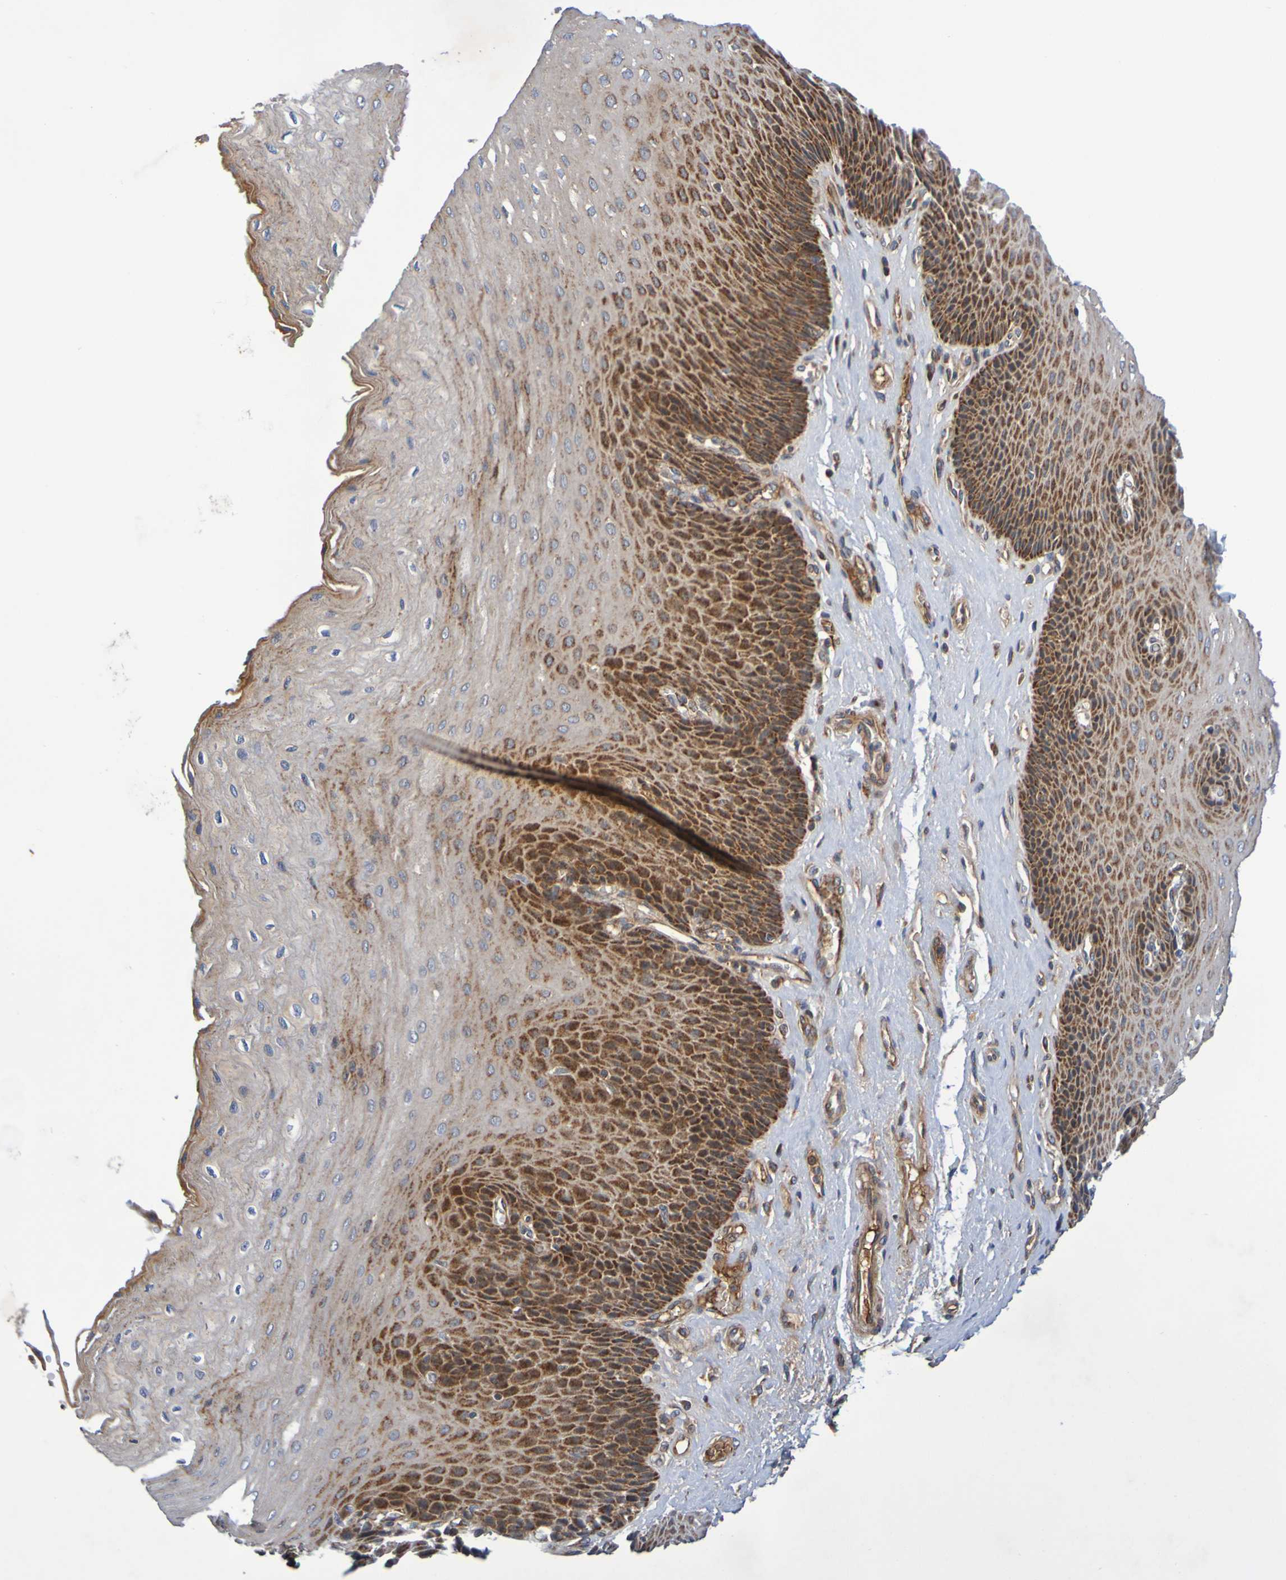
{"staining": {"intensity": "strong", "quantity": "25%-75%", "location": "cytoplasmic/membranous"}, "tissue": "esophagus", "cell_type": "Squamous epithelial cells", "image_type": "normal", "snomed": [{"axis": "morphology", "description": "Normal tissue, NOS"}, {"axis": "topography", "description": "Esophagus"}], "caption": "Immunohistochemical staining of normal esophagus demonstrates 25%-75% levels of strong cytoplasmic/membranous protein staining in approximately 25%-75% of squamous epithelial cells. (brown staining indicates protein expression, while blue staining denotes nuclei).", "gene": "CCDC51", "patient": {"sex": "female", "age": 72}}